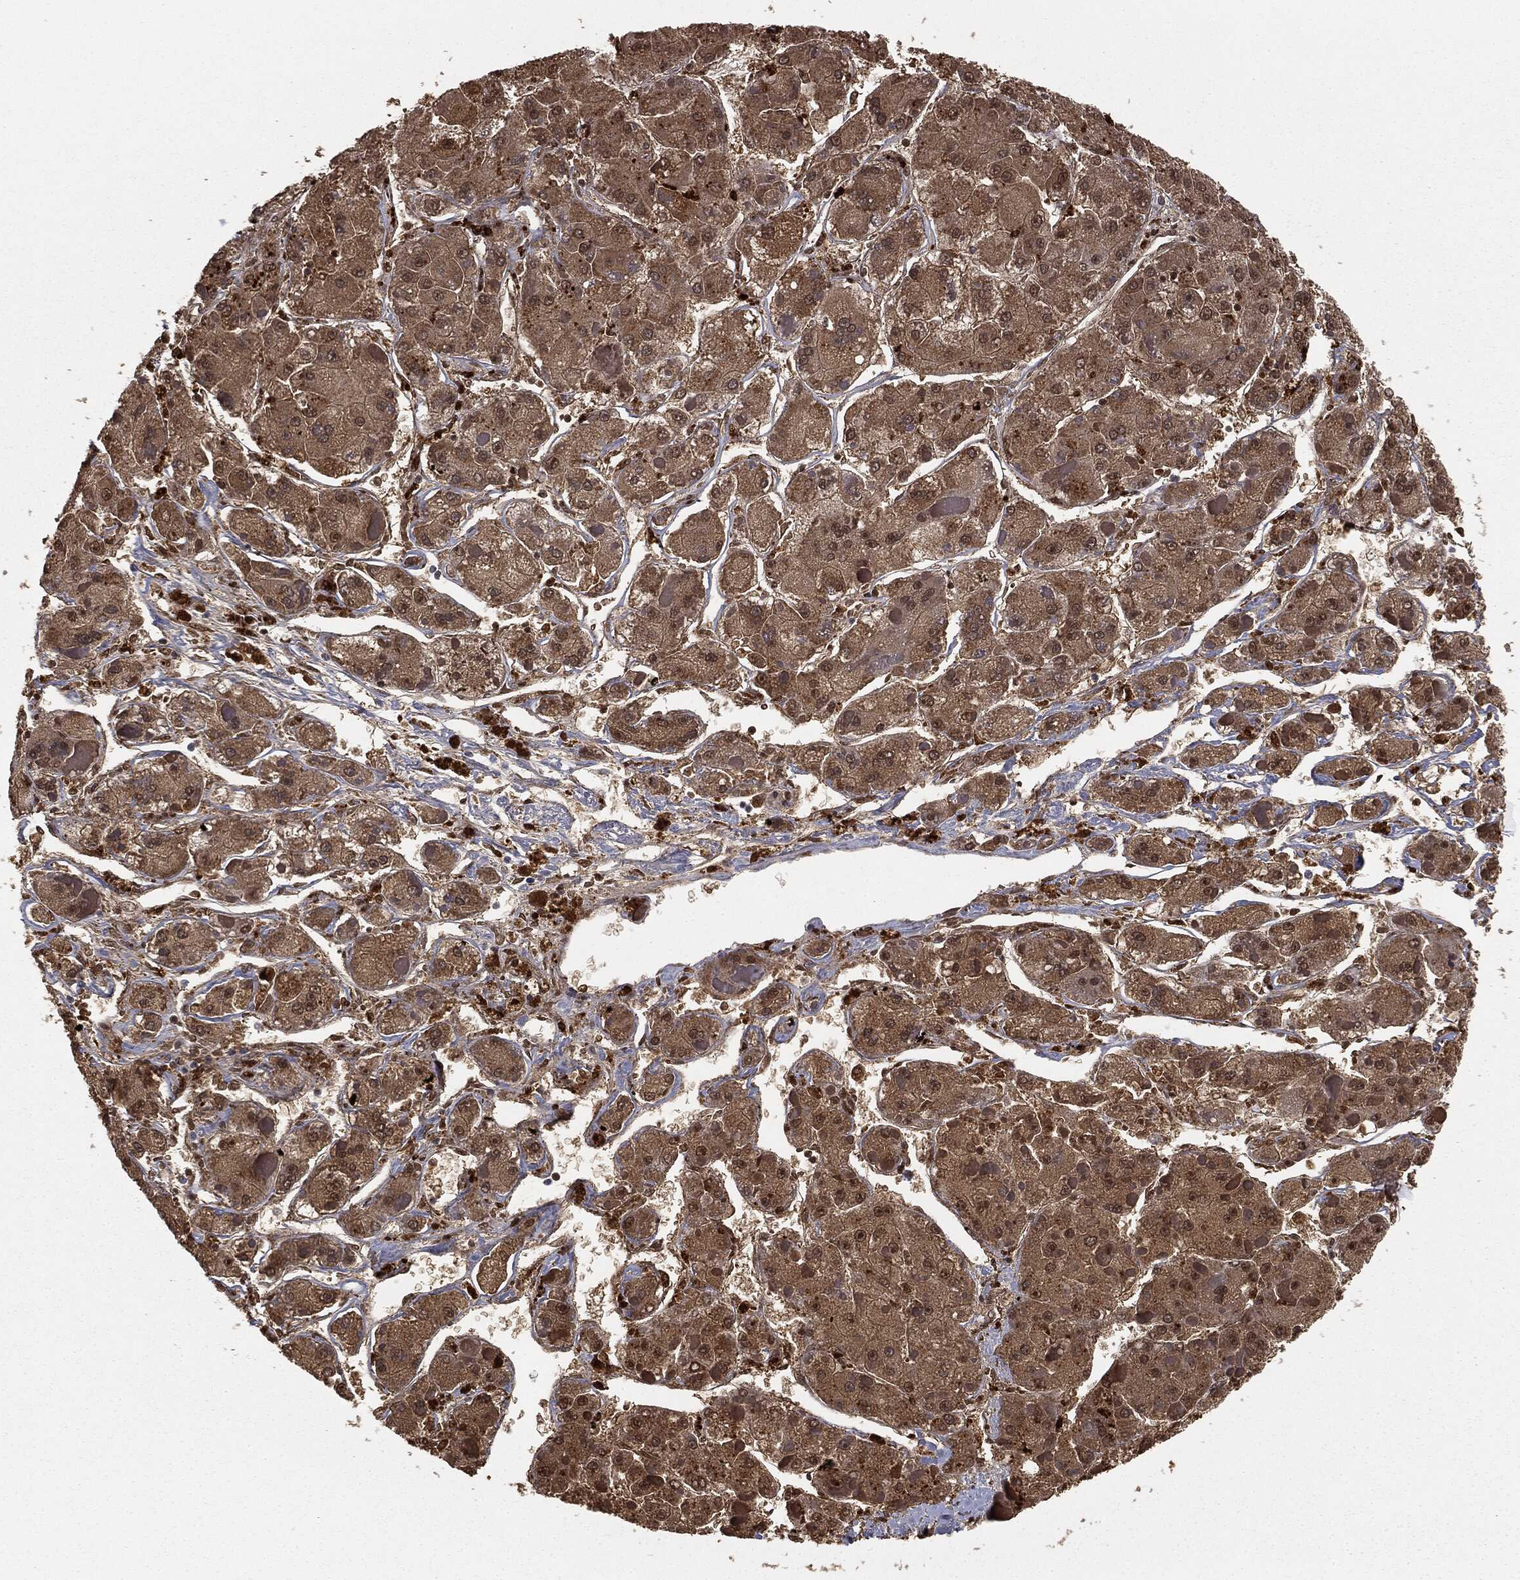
{"staining": {"intensity": "moderate", "quantity": ">75%", "location": "cytoplasmic/membranous"}, "tissue": "liver cancer", "cell_type": "Tumor cells", "image_type": "cancer", "snomed": [{"axis": "morphology", "description": "Carcinoma, Hepatocellular, NOS"}, {"axis": "topography", "description": "Liver"}], "caption": "This is a micrograph of immunohistochemistry (IHC) staining of hepatocellular carcinoma (liver), which shows moderate expression in the cytoplasmic/membranous of tumor cells.", "gene": "ALDOB", "patient": {"sex": "female", "age": 73}}